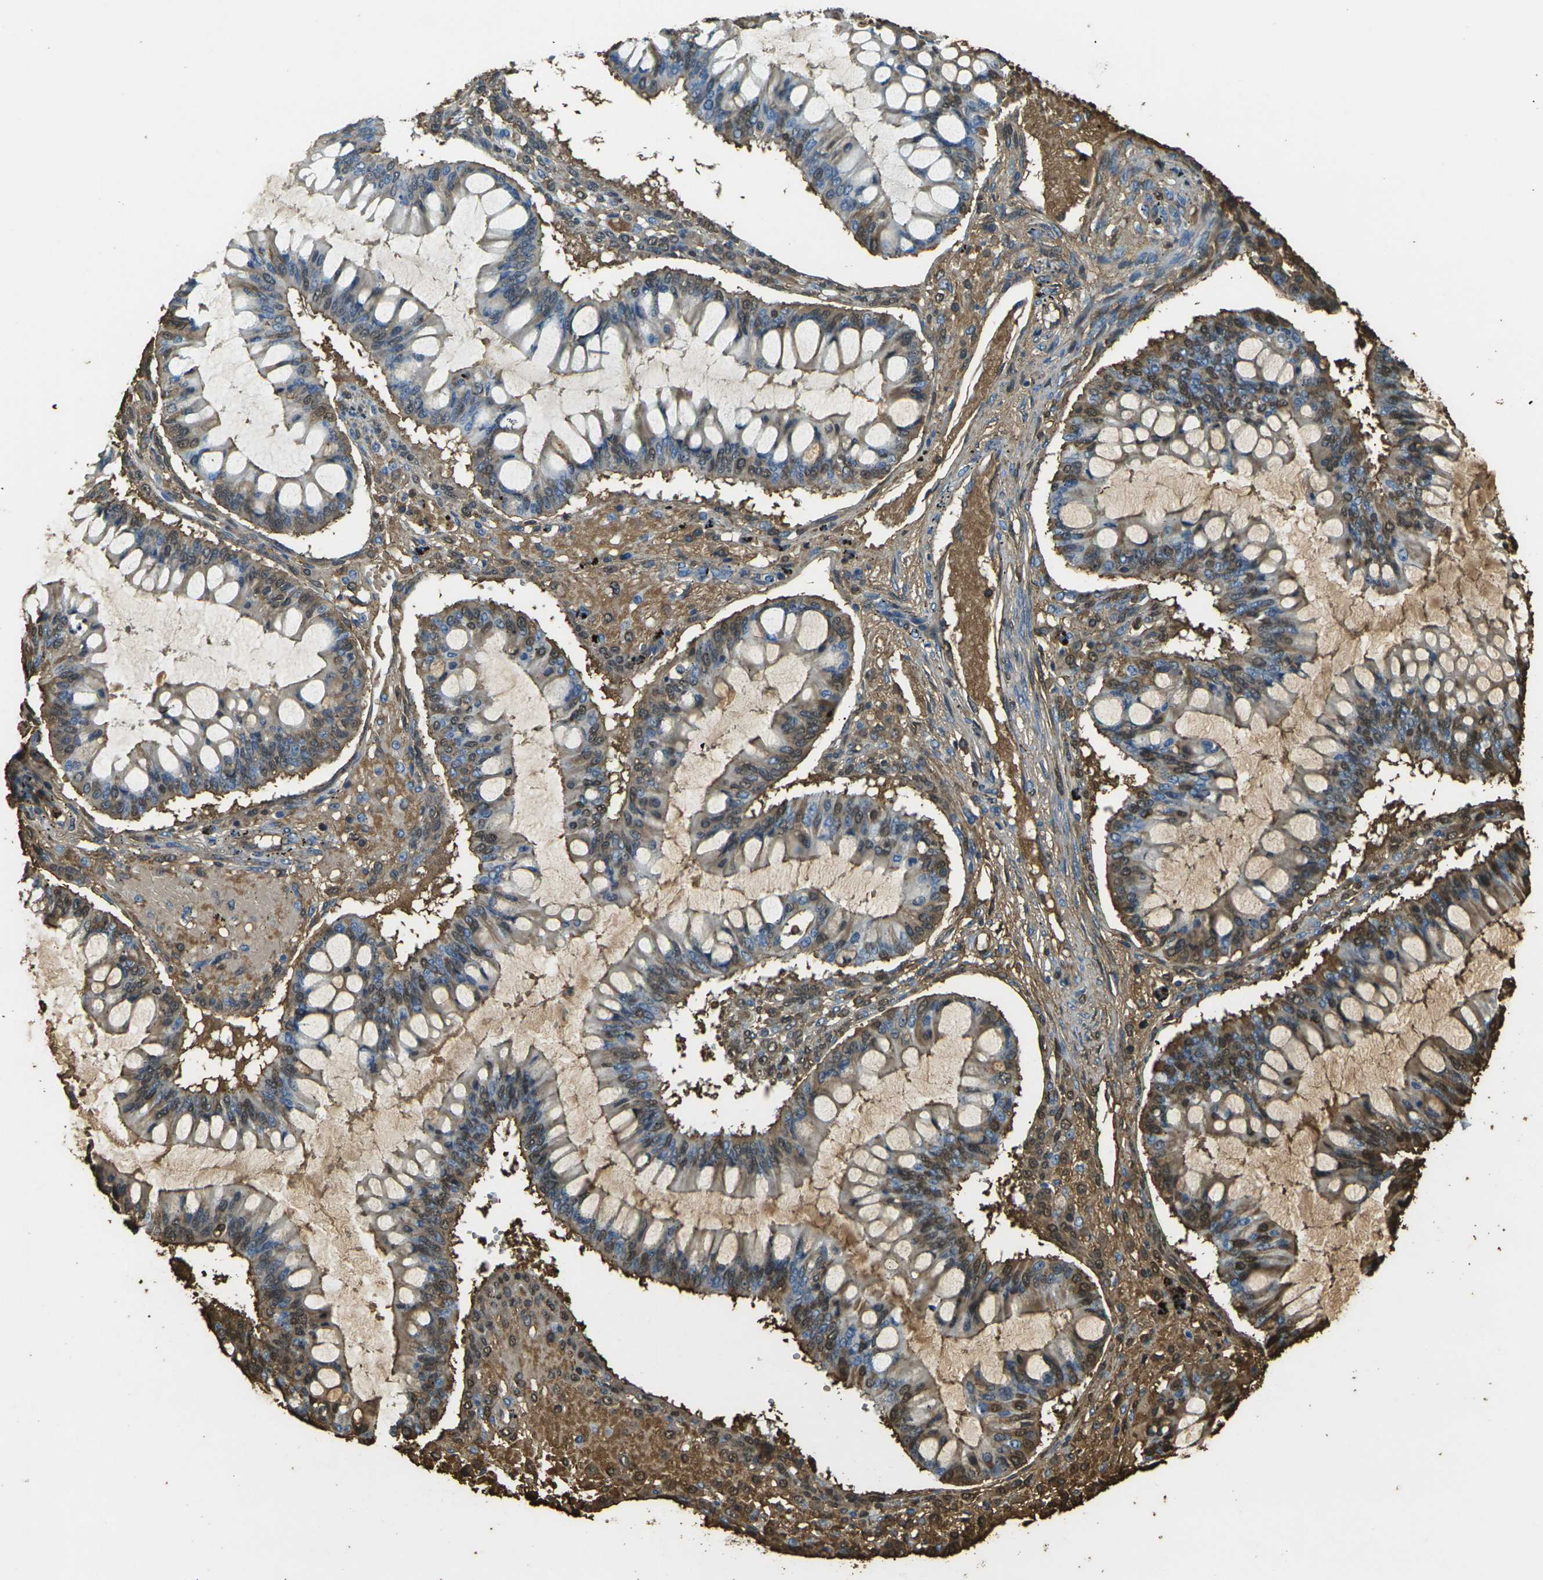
{"staining": {"intensity": "moderate", "quantity": ">75%", "location": "cytoplasmic/membranous,nuclear"}, "tissue": "ovarian cancer", "cell_type": "Tumor cells", "image_type": "cancer", "snomed": [{"axis": "morphology", "description": "Cystadenocarcinoma, mucinous, NOS"}, {"axis": "topography", "description": "Ovary"}], "caption": "This is a micrograph of IHC staining of ovarian cancer, which shows moderate positivity in the cytoplasmic/membranous and nuclear of tumor cells.", "gene": "HBB", "patient": {"sex": "female", "age": 73}}